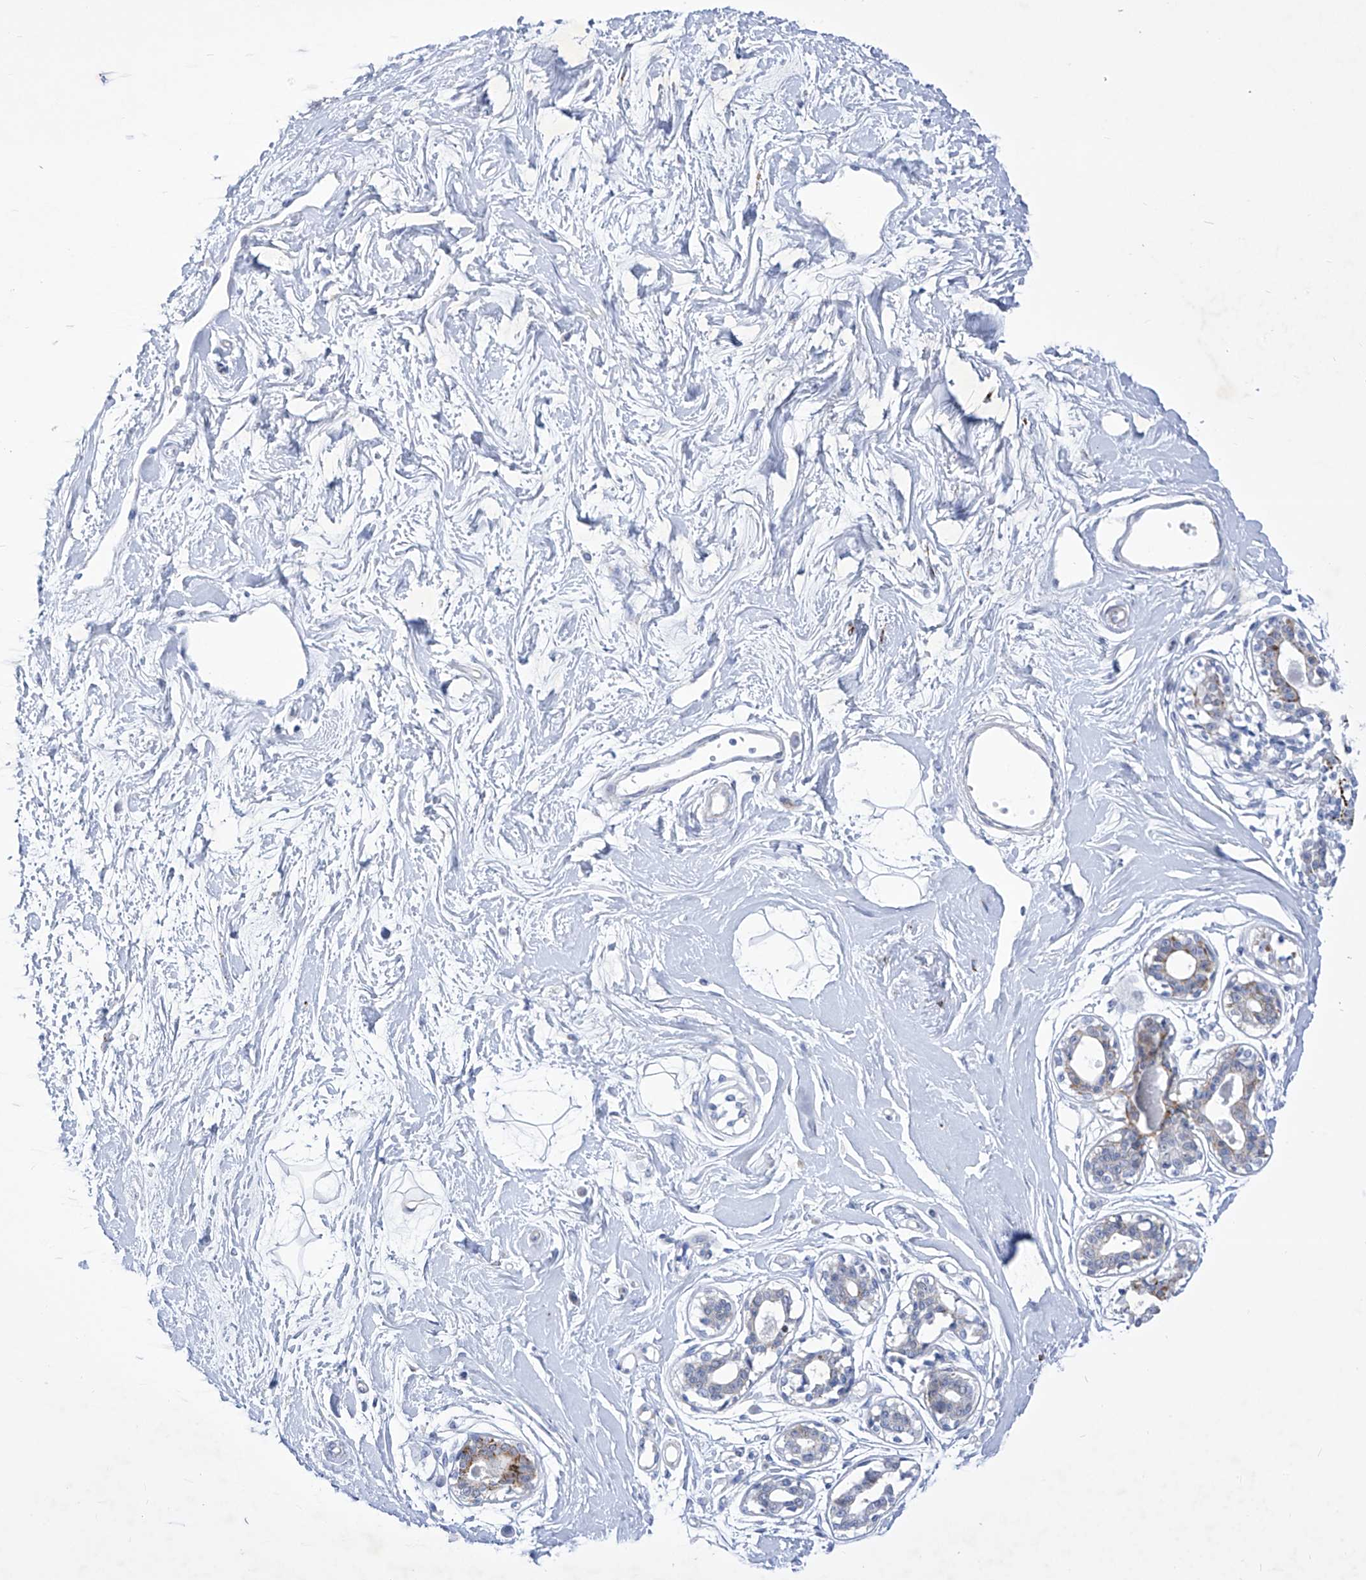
{"staining": {"intensity": "negative", "quantity": "none", "location": "none"}, "tissue": "breast", "cell_type": "Adipocytes", "image_type": "normal", "snomed": [{"axis": "morphology", "description": "Normal tissue, NOS"}, {"axis": "topography", "description": "Breast"}], "caption": "Normal breast was stained to show a protein in brown. There is no significant positivity in adipocytes.", "gene": "C1orf87", "patient": {"sex": "female", "age": 45}}